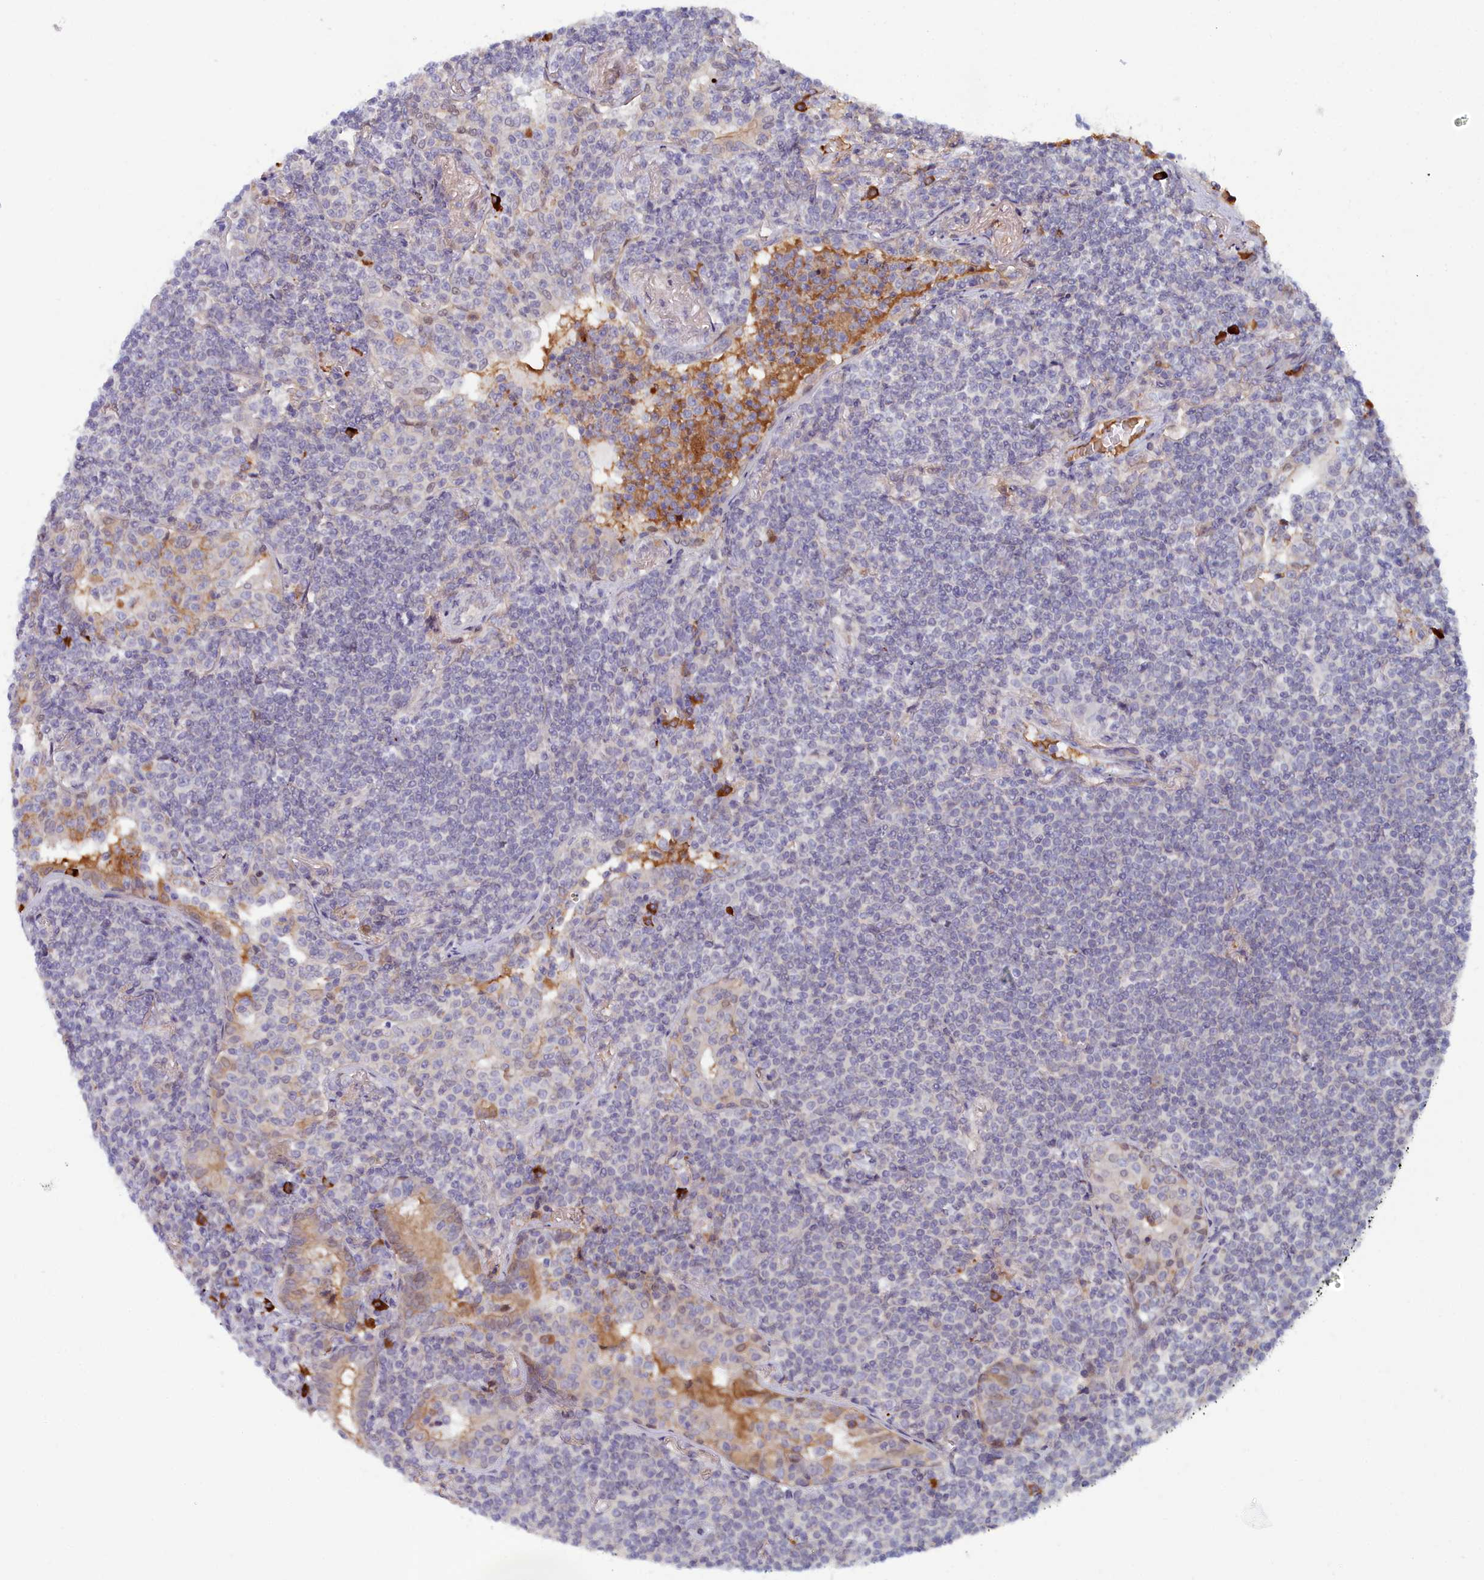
{"staining": {"intensity": "negative", "quantity": "none", "location": "none"}, "tissue": "lymphoma", "cell_type": "Tumor cells", "image_type": "cancer", "snomed": [{"axis": "morphology", "description": "Malignant lymphoma, non-Hodgkin's type, Low grade"}, {"axis": "topography", "description": "Lung"}], "caption": "Tumor cells are negative for protein expression in human lymphoma. Brightfield microscopy of IHC stained with DAB (brown) and hematoxylin (blue), captured at high magnification.", "gene": "KCTD18", "patient": {"sex": "female", "age": 71}}